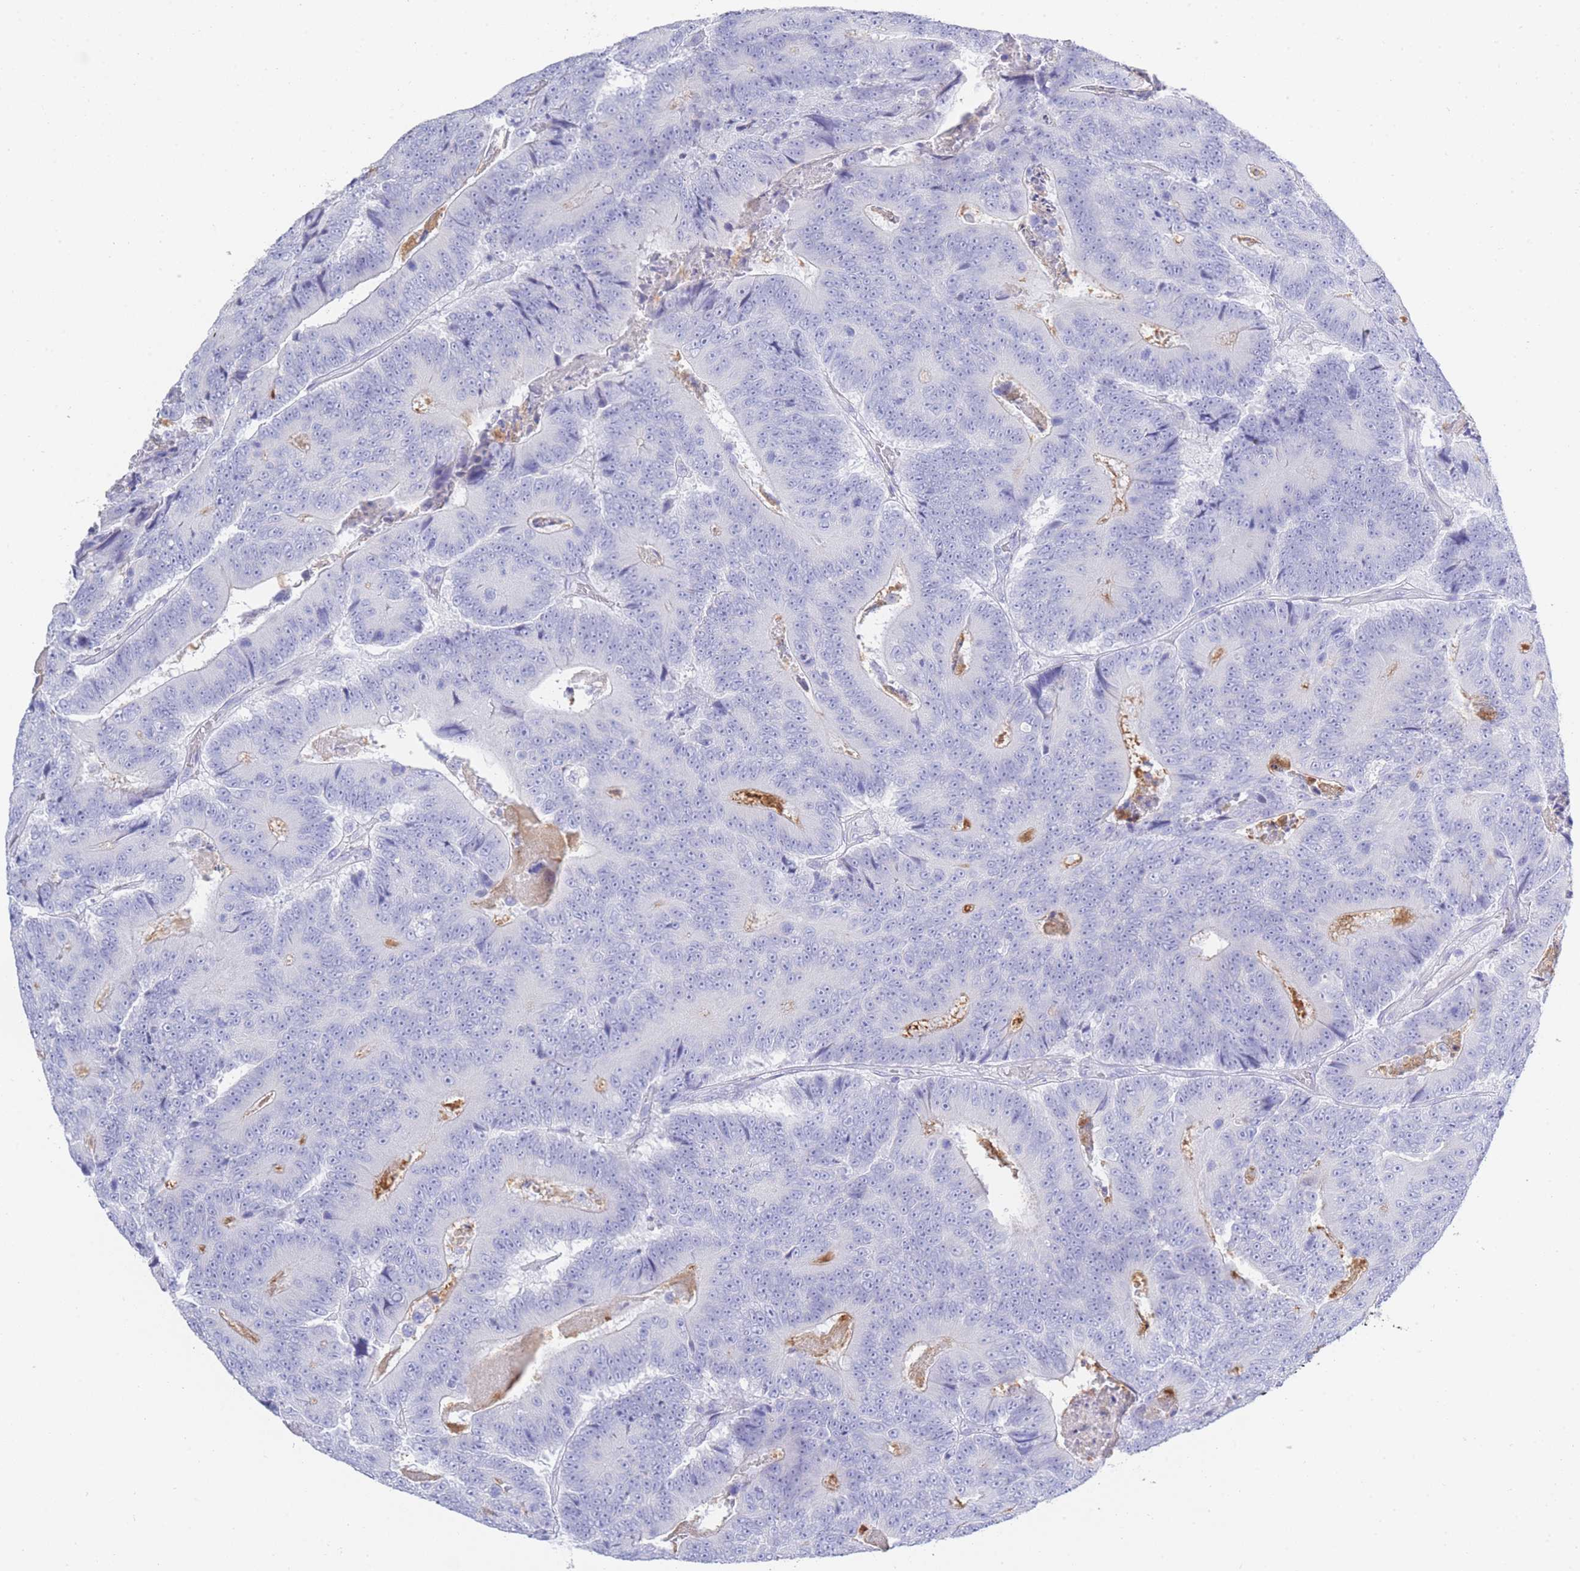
{"staining": {"intensity": "negative", "quantity": "none", "location": "none"}, "tissue": "colorectal cancer", "cell_type": "Tumor cells", "image_type": "cancer", "snomed": [{"axis": "morphology", "description": "Adenocarcinoma, NOS"}, {"axis": "topography", "description": "Colon"}], "caption": "DAB immunohistochemical staining of colorectal adenocarcinoma reveals no significant positivity in tumor cells.", "gene": "LRRC37A", "patient": {"sex": "male", "age": 83}}